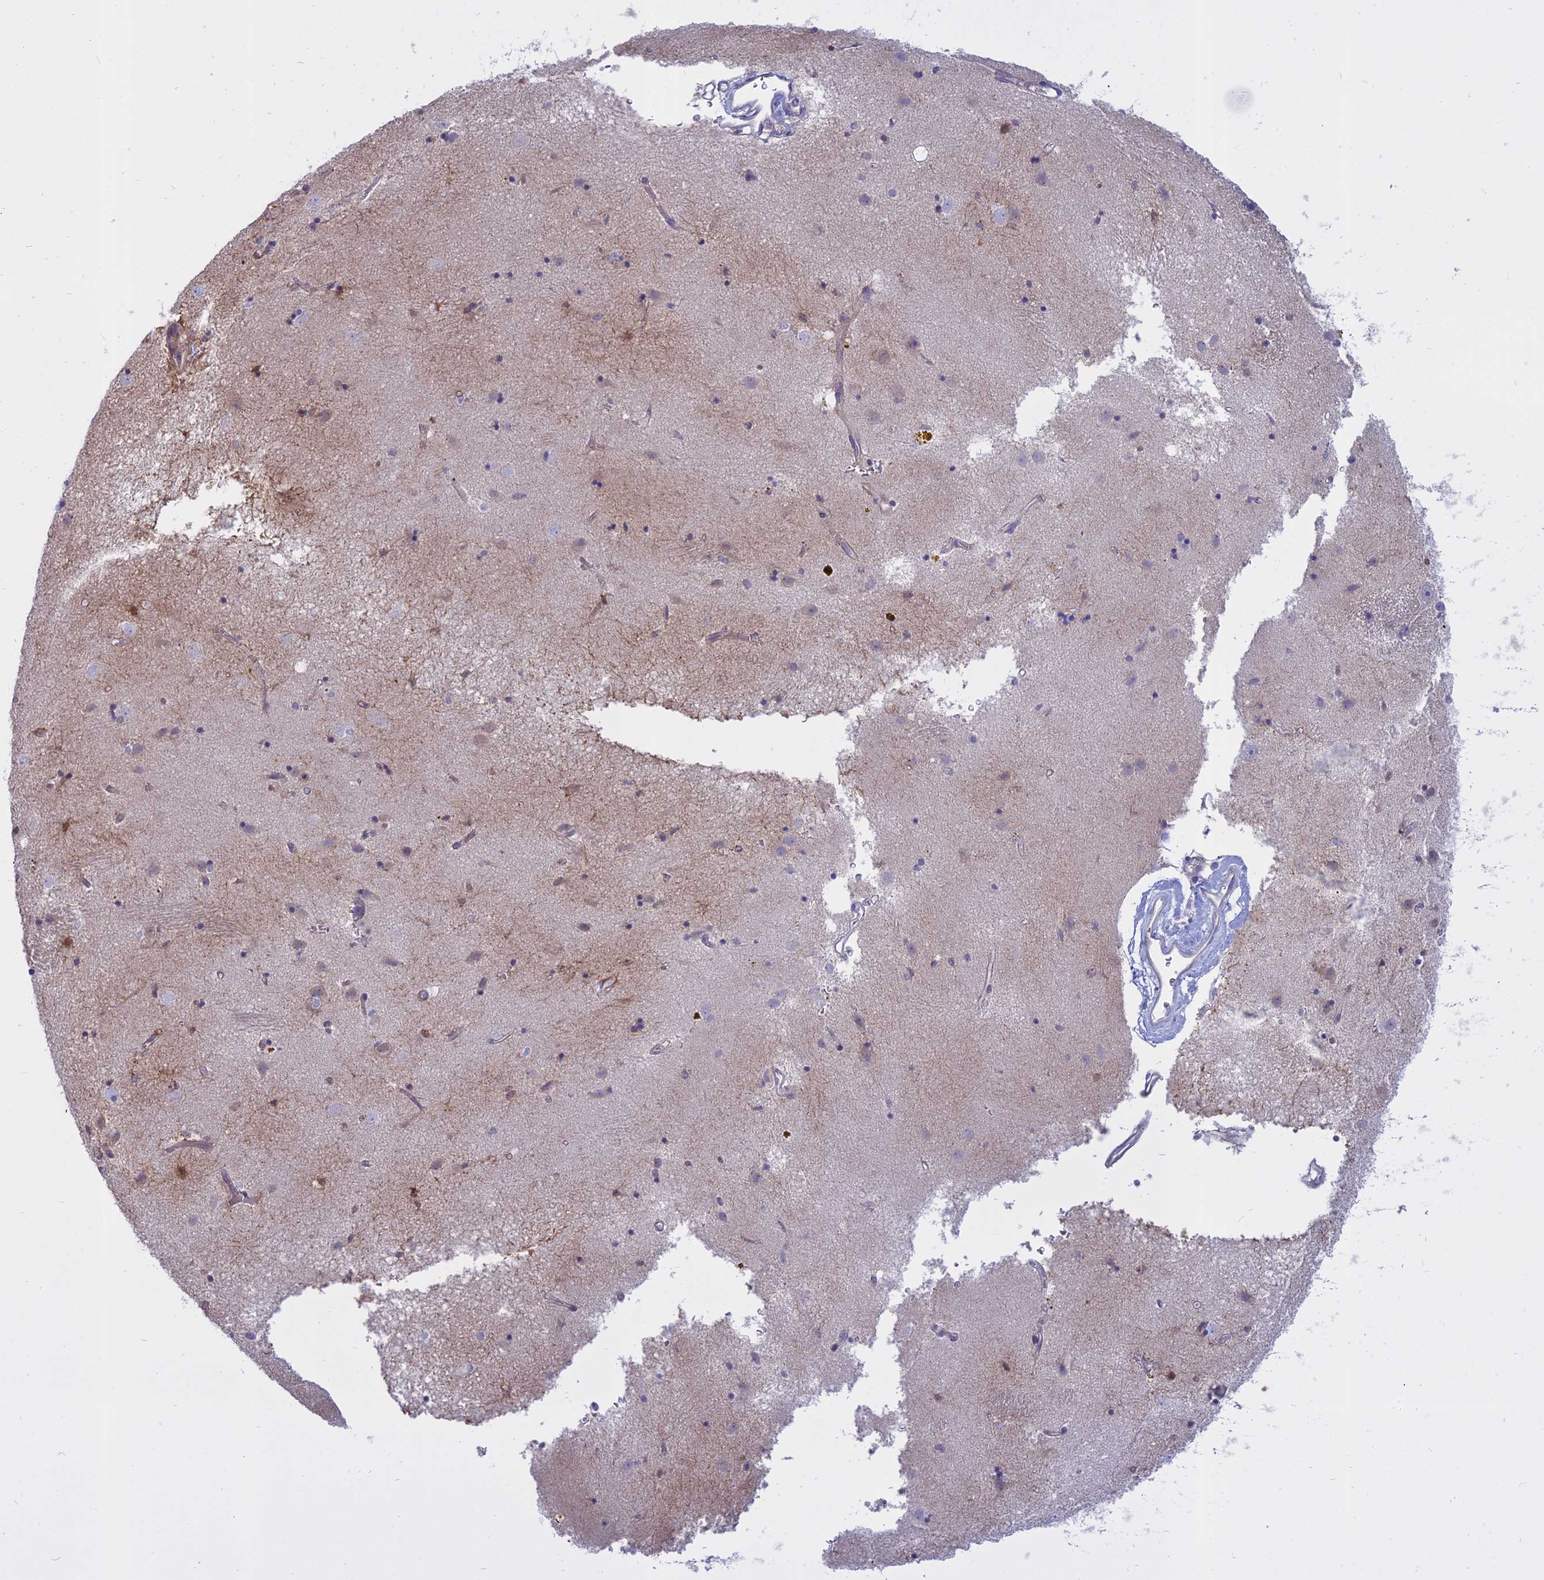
{"staining": {"intensity": "negative", "quantity": "none", "location": "none"}, "tissue": "caudate", "cell_type": "Glial cells", "image_type": "normal", "snomed": [{"axis": "morphology", "description": "Normal tissue, NOS"}, {"axis": "topography", "description": "Lateral ventricle wall"}], "caption": "Immunohistochemical staining of normal caudate demonstrates no significant expression in glial cells. (DAB (3,3'-diaminobenzidine) immunohistochemistry (IHC), high magnification).", "gene": "AHCYL1", "patient": {"sex": "male", "age": 70}}